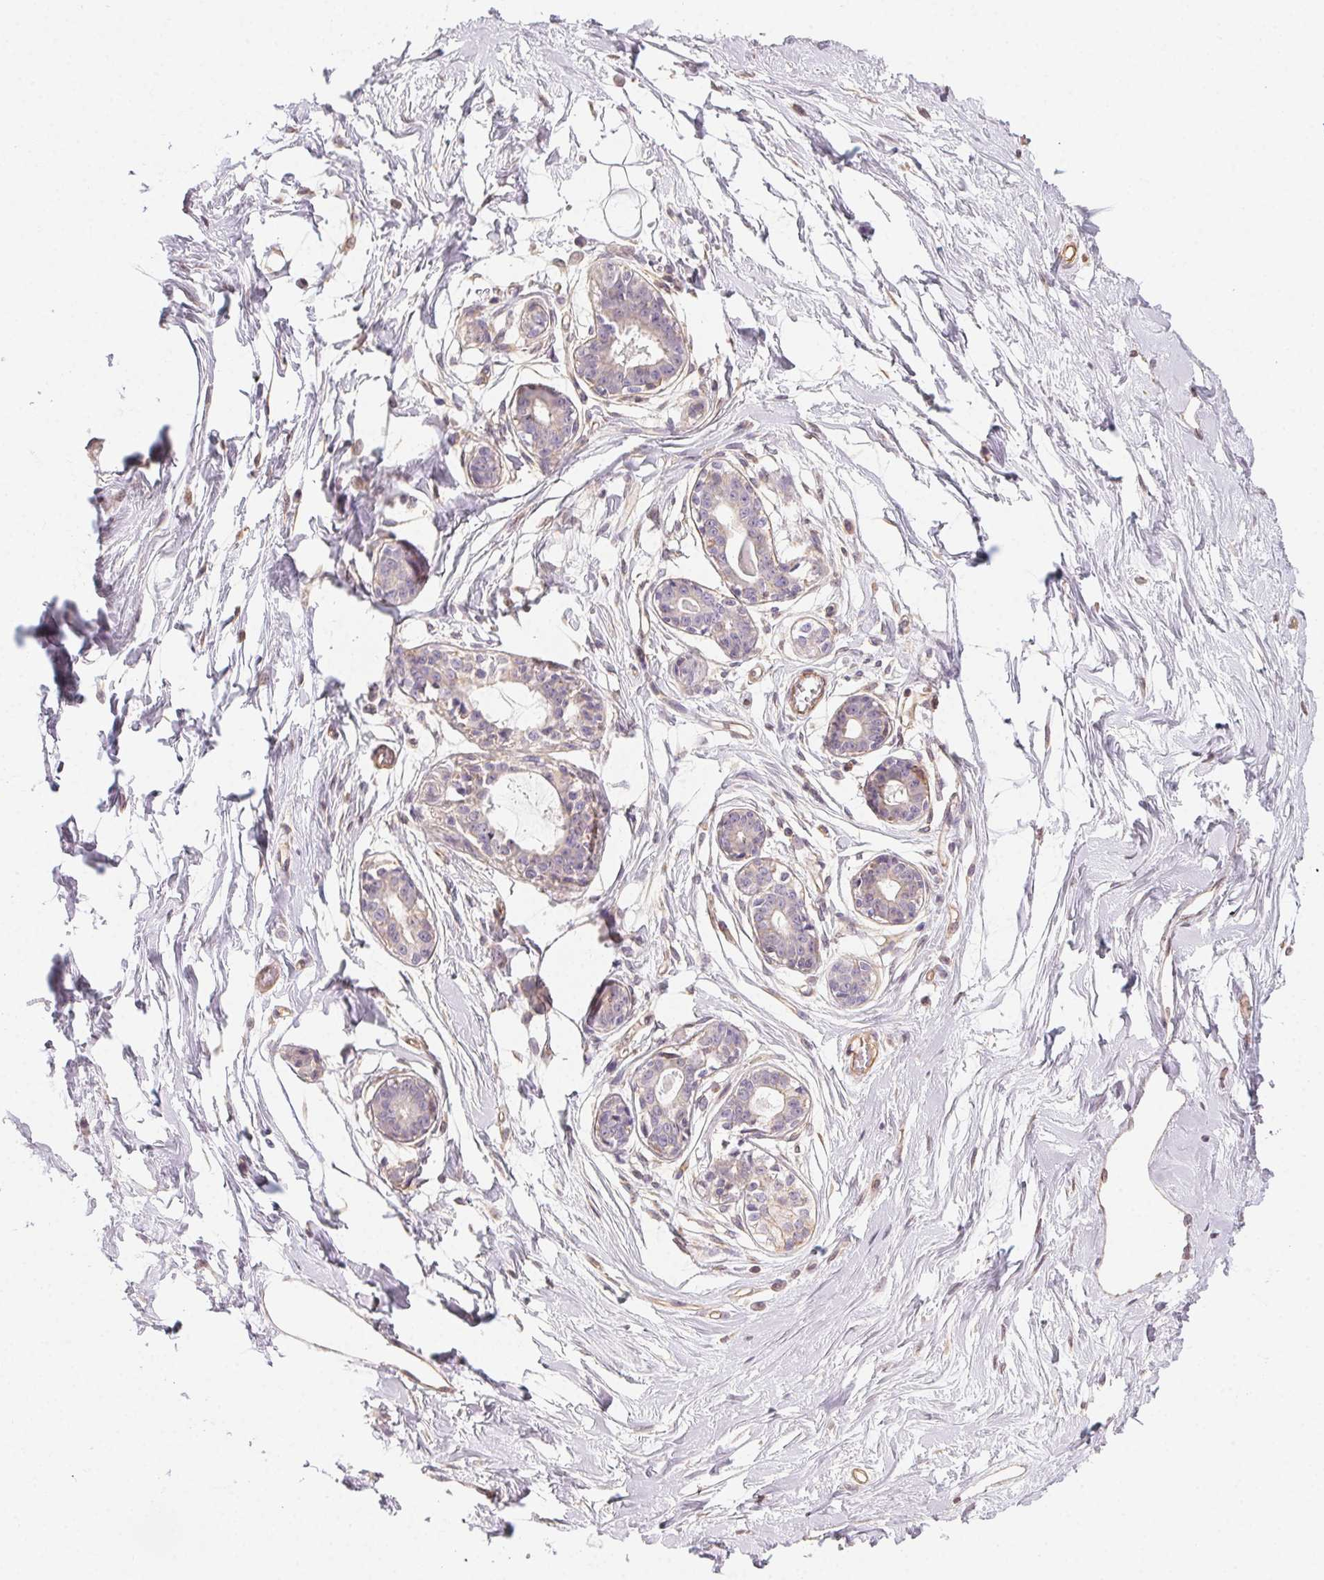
{"staining": {"intensity": "negative", "quantity": "none", "location": "none"}, "tissue": "breast", "cell_type": "Adipocytes", "image_type": "normal", "snomed": [{"axis": "morphology", "description": "Normal tissue, NOS"}, {"axis": "topography", "description": "Breast"}], "caption": "Photomicrograph shows no protein positivity in adipocytes of unremarkable breast. (Brightfield microscopy of DAB (3,3'-diaminobenzidine) immunohistochemistry at high magnification).", "gene": "PLA2G4F", "patient": {"sex": "female", "age": 45}}